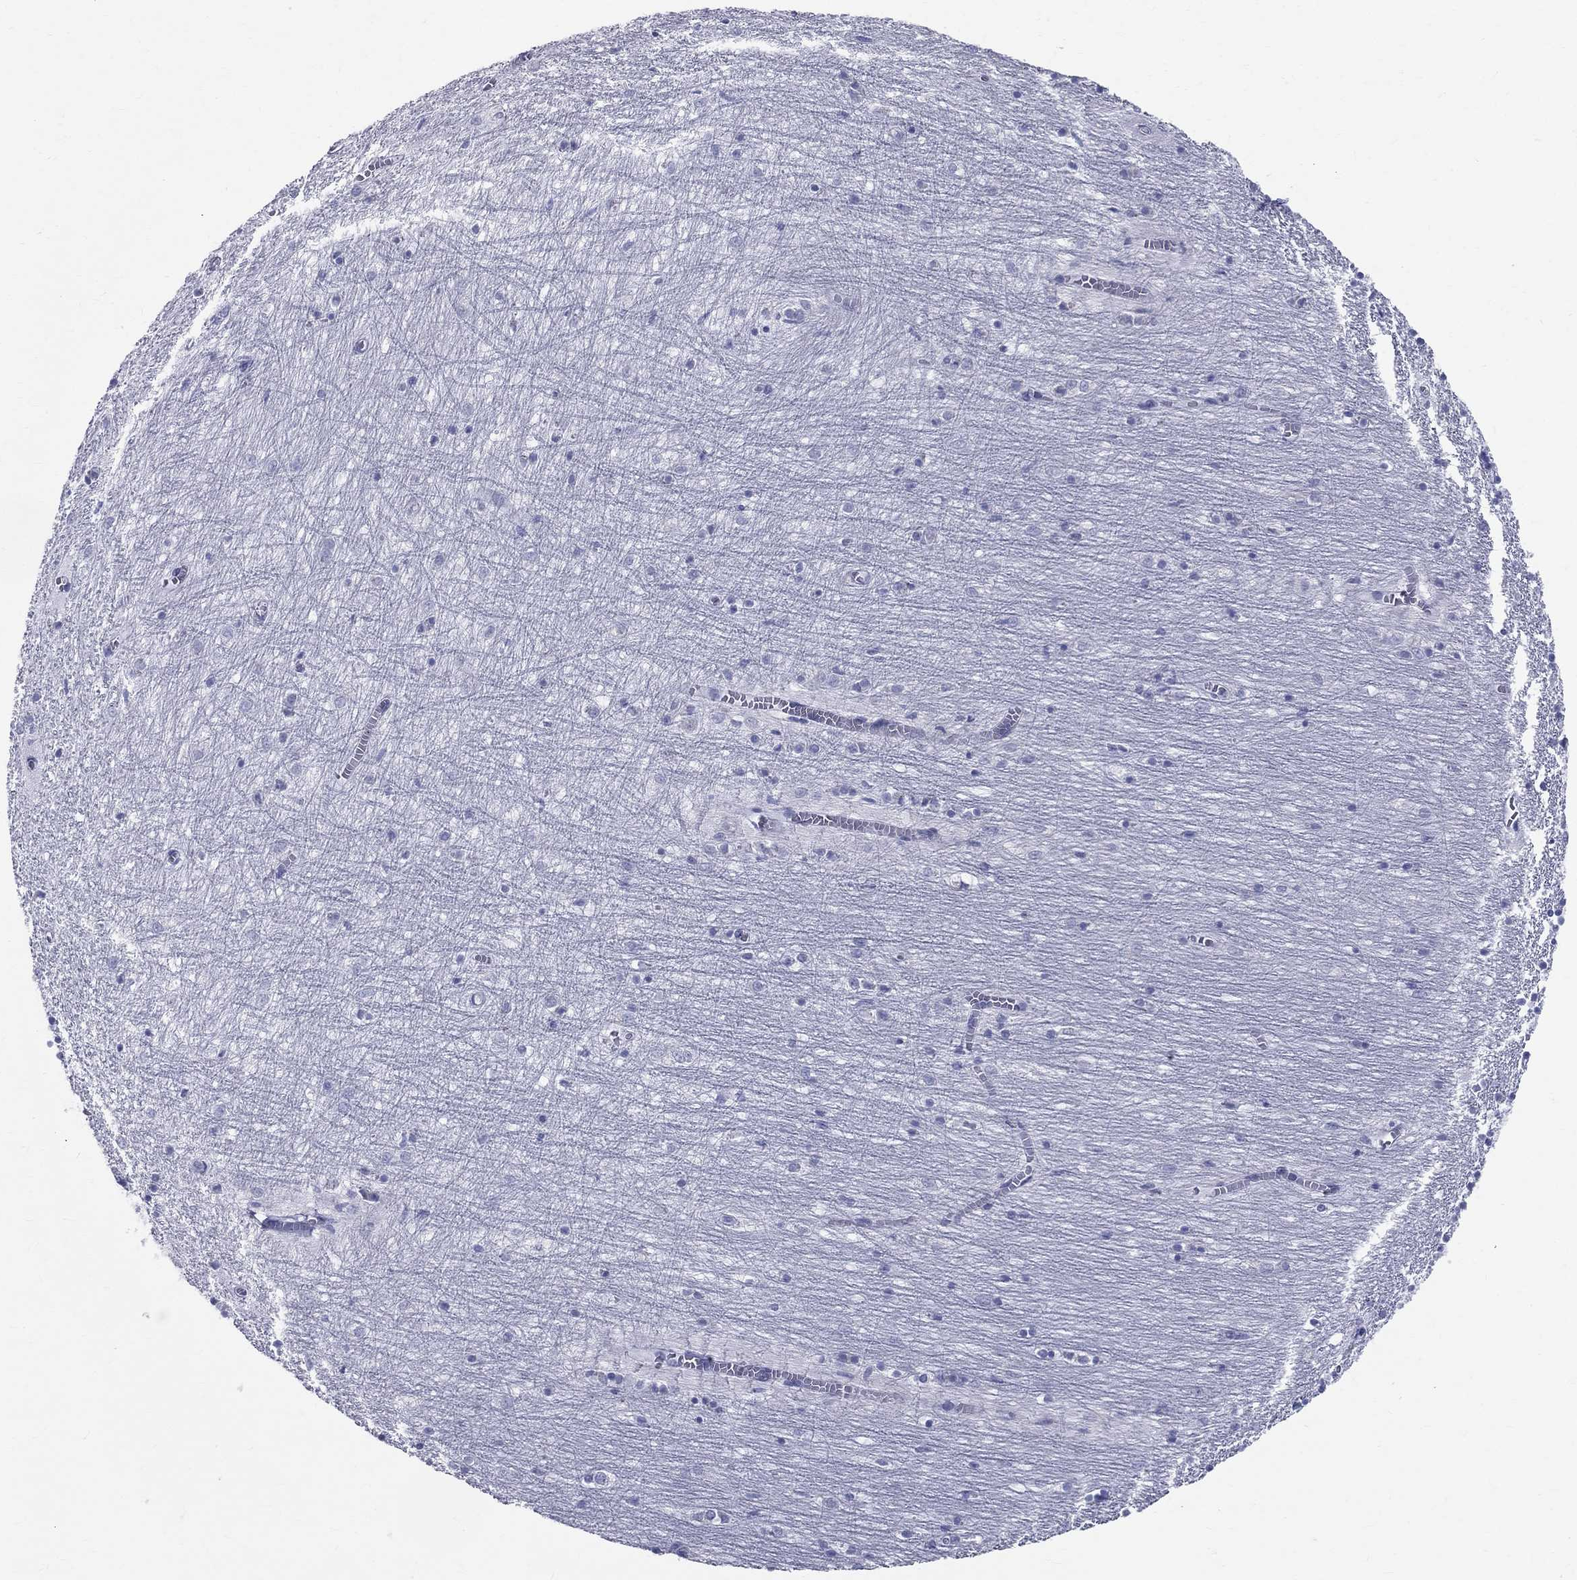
{"staining": {"intensity": "negative", "quantity": "none", "location": "none"}, "tissue": "cerebellum", "cell_type": "Cells in granular layer", "image_type": "normal", "snomed": [{"axis": "morphology", "description": "Normal tissue, NOS"}, {"axis": "topography", "description": "Cerebellum"}], "caption": "This is an immunohistochemistry (IHC) image of benign cerebellum. There is no staining in cells in granular layer.", "gene": "CEP43", "patient": {"sex": "female", "age": 64}}